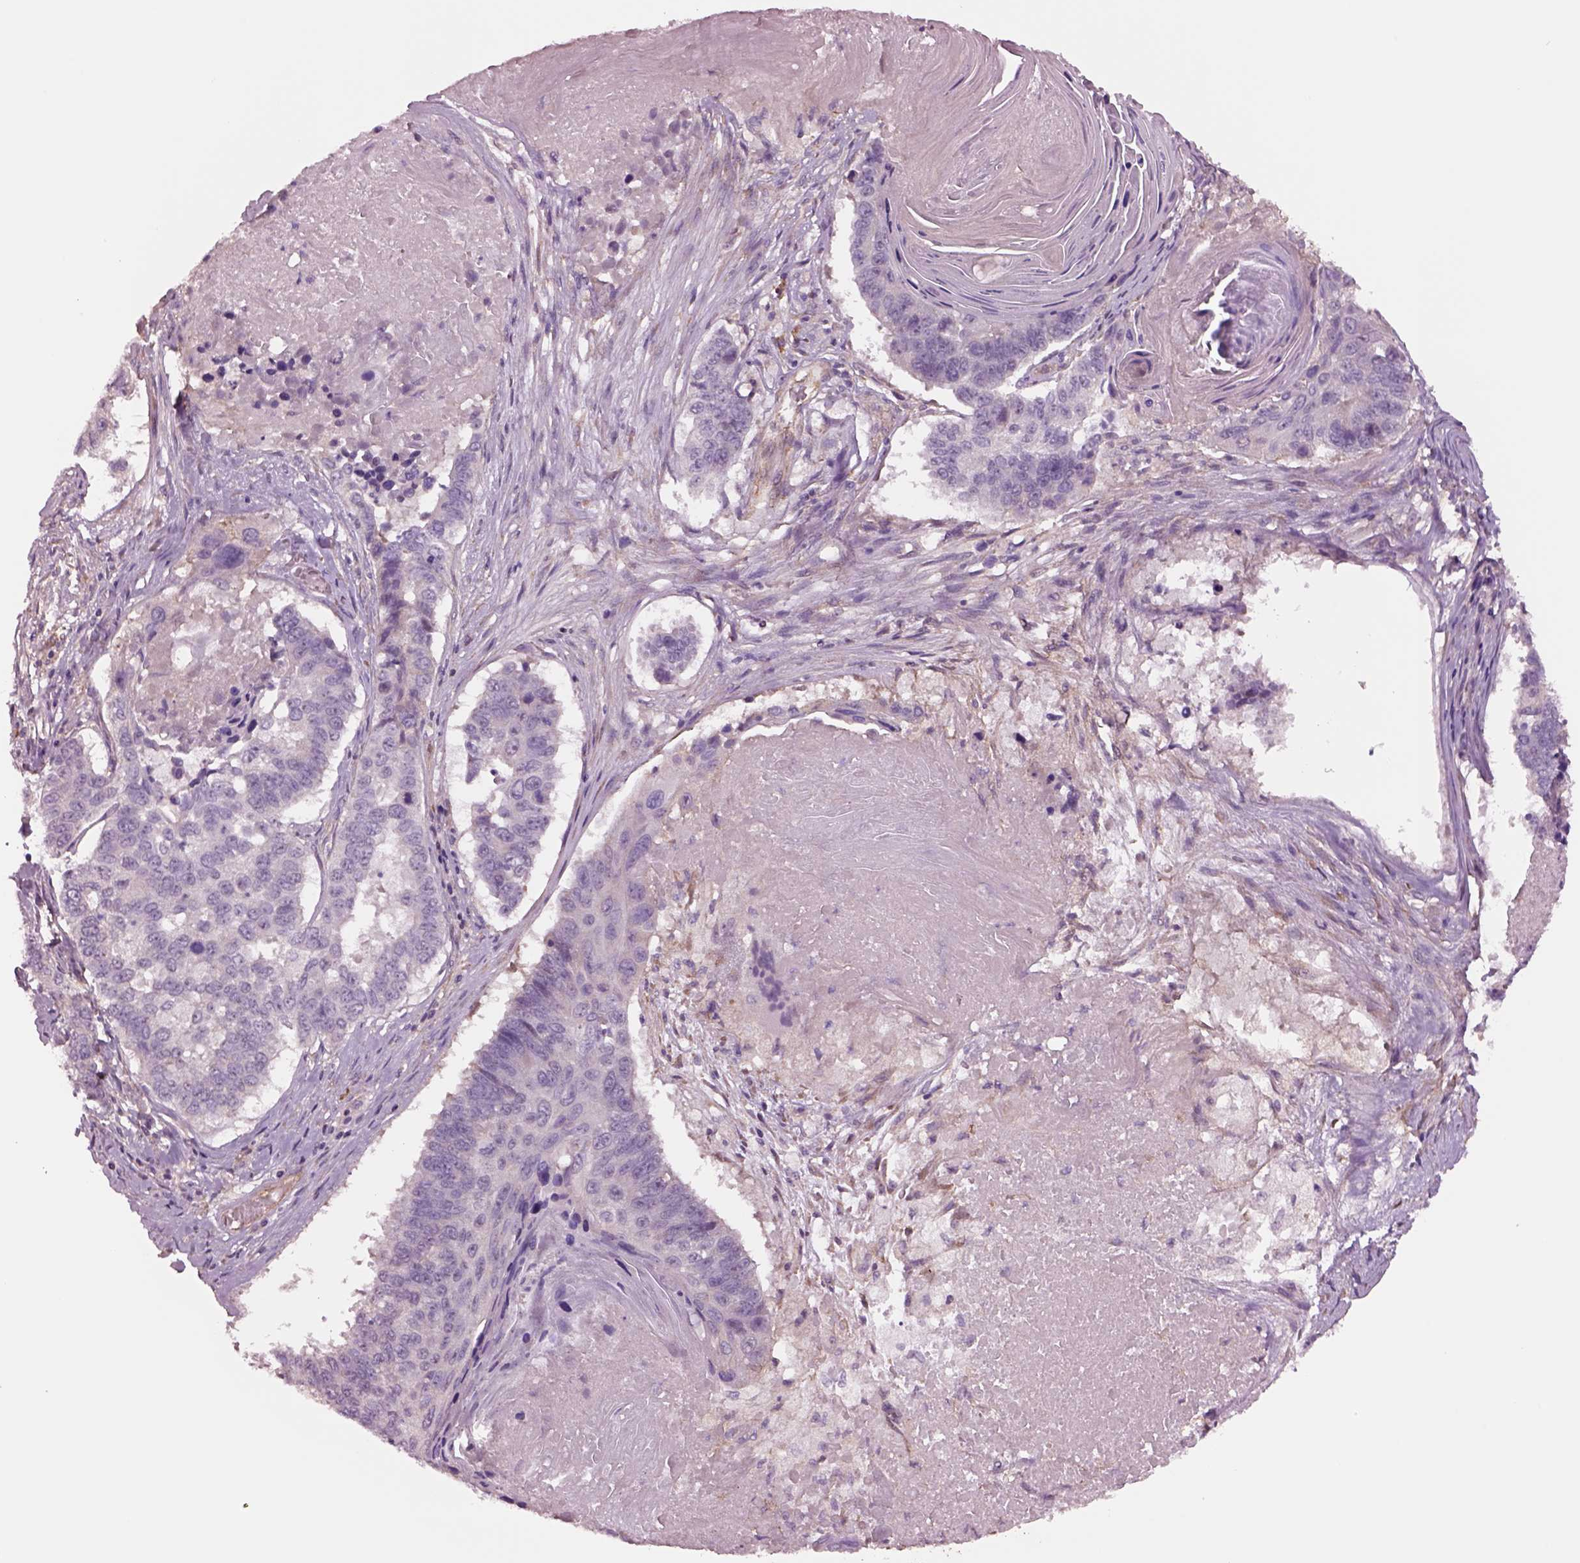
{"staining": {"intensity": "negative", "quantity": "none", "location": "none"}, "tissue": "lung cancer", "cell_type": "Tumor cells", "image_type": "cancer", "snomed": [{"axis": "morphology", "description": "Squamous cell carcinoma, NOS"}, {"axis": "topography", "description": "Lung"}], "caption": "Squamous cell carcinoma (lung) was stained to show a protein in brown. There is no significant staining in tumor cells.", "gene": "HTR1B", "patient": {"sex": "male", "age": 73}}